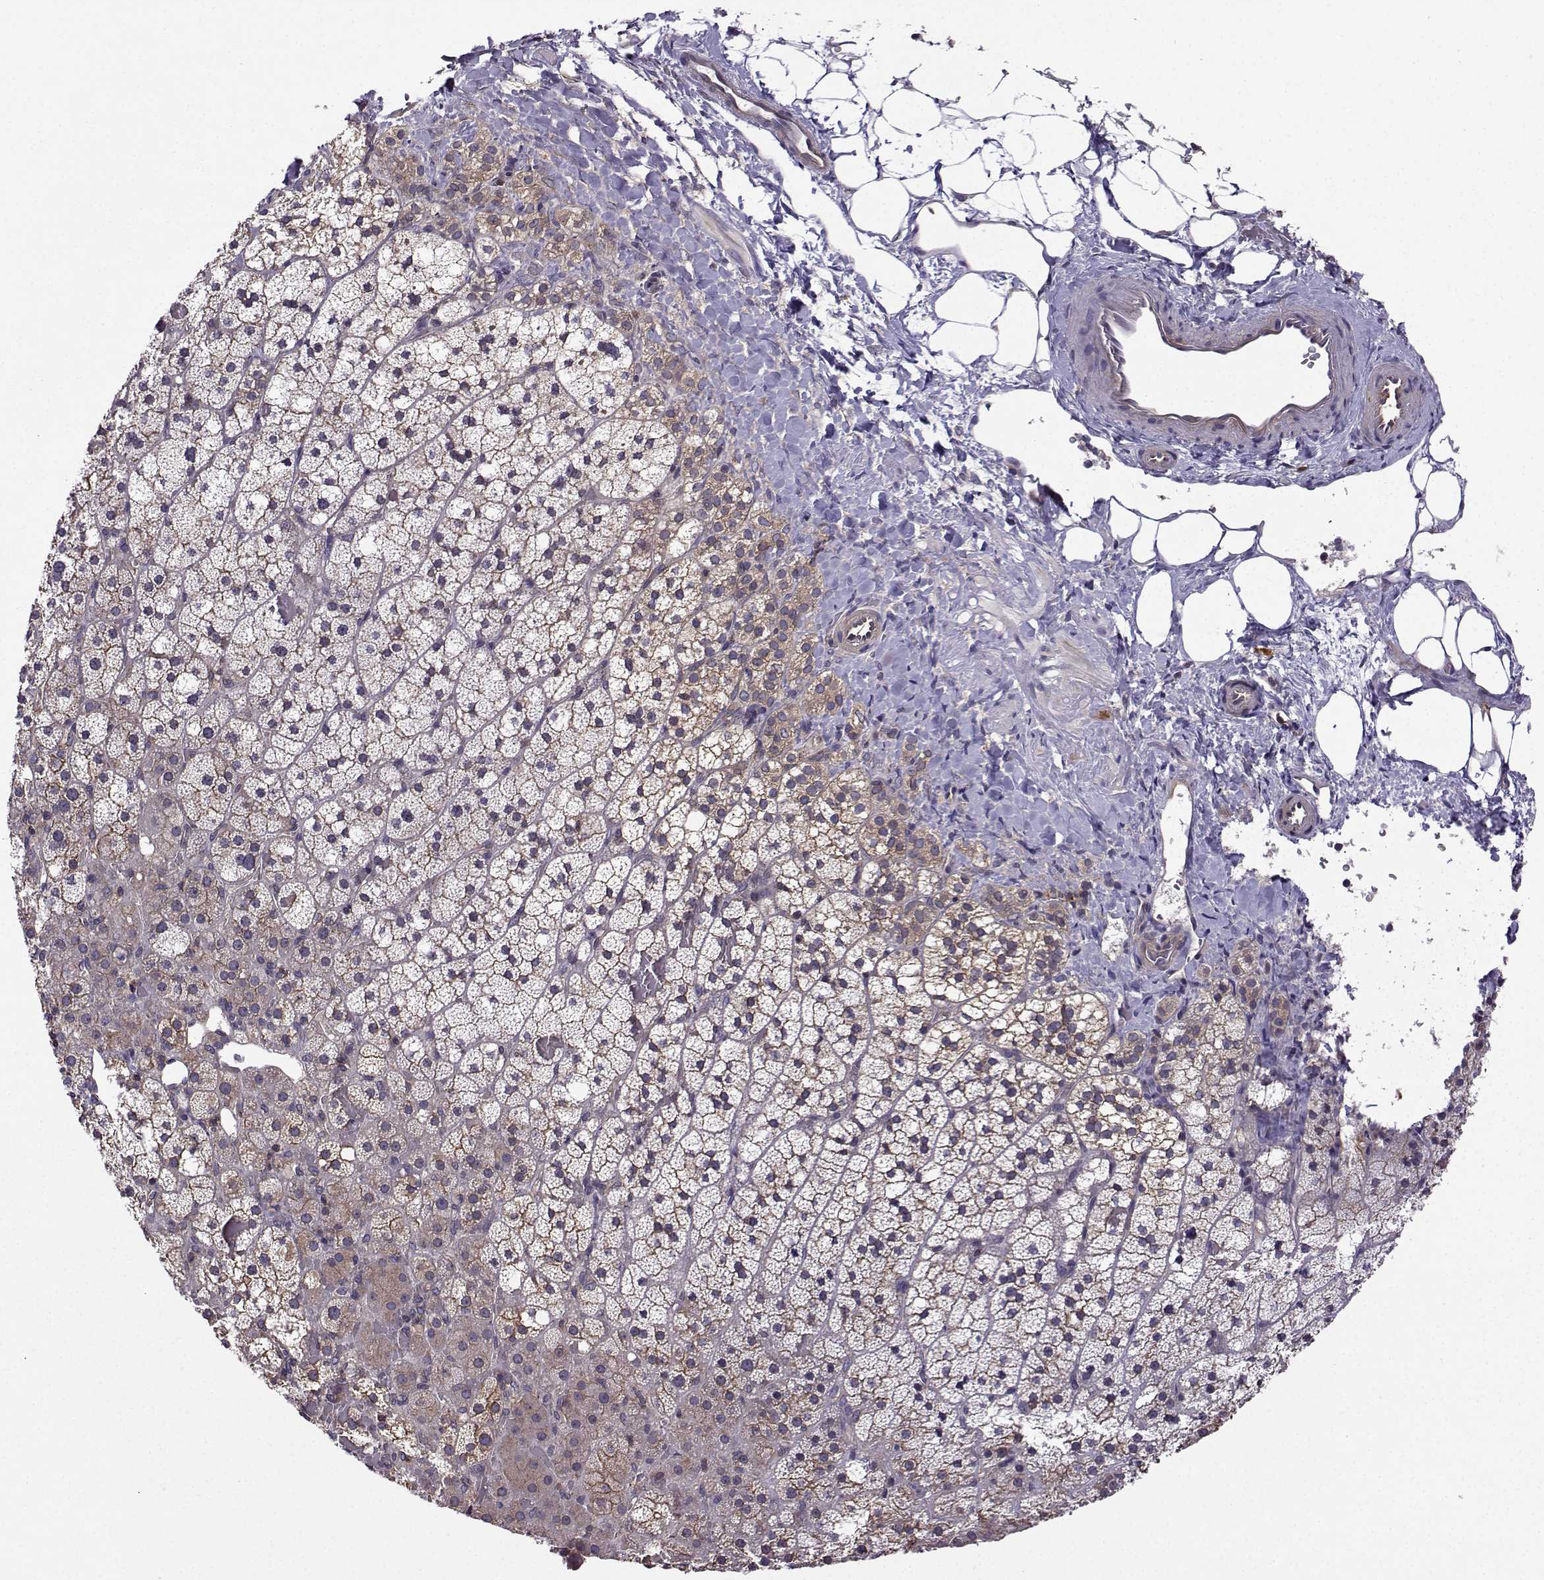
{"staining": {"intensity": "moderate", "quantity": "25%-75%", "location": "cytoplasmic/membranous"}, "tissue": "adrenal gland", "cell_type": "Glandular cells", "image_type": "normal", "snomed": [{"axis": "morphology", "description": "Normal tissue, NOS"}, {"axis": "topography", "description": "Adrenal gland"}], "caption": "Brown immunohistochemical staining in normal human adrenal gland demonstrates moderate cytoplasmic/membranous positivity in about 25%-75% of glandular cells. (DAB (3,3'-diaminobenzidine) = brown stain, brightfield microscopy at high magnification).", "gene": "ITGB8", "patient": {"sex": "male", "age": 53}}